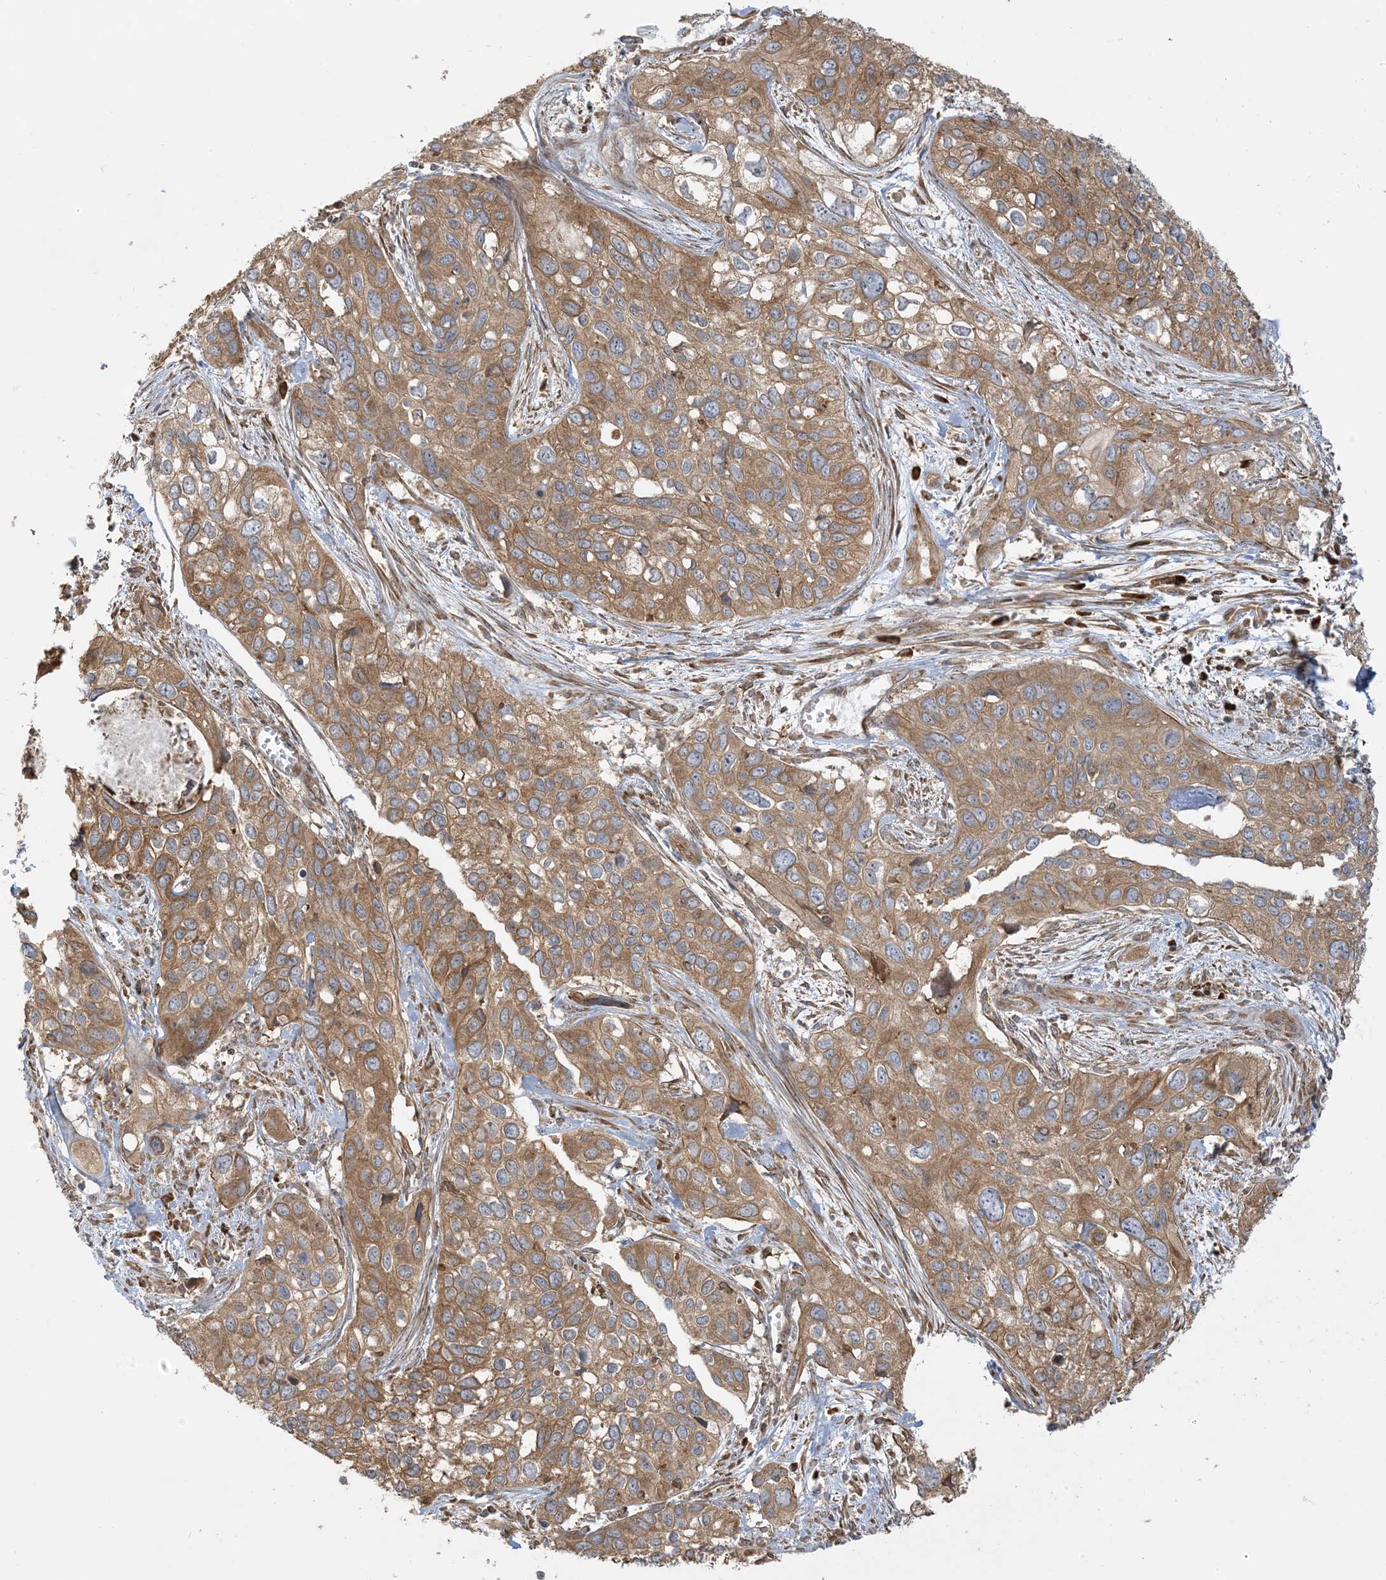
{"staining": {"intensity": "moderate", "quantity": ">75%", "location": "cytoplasmic/membranous"}, "tissue": "cervical cancer", "cell_type": "Tumor cells", "image_type": "cancer", "snomed": [{"axis": "morphology", "description": "Squamous cell carcinoma, NOS"}, {"axis": "topography", "description": "Cervix"}], "caption": "About >75% of tumor cells in human squamous cell carcinoma (cervical) reveal moderate cytoplasmic/membranous protein positivity as visualized by brown immunohistochemical staining.", "gene": "SRP72", "patient": {"sex": "female", "age": 55}}